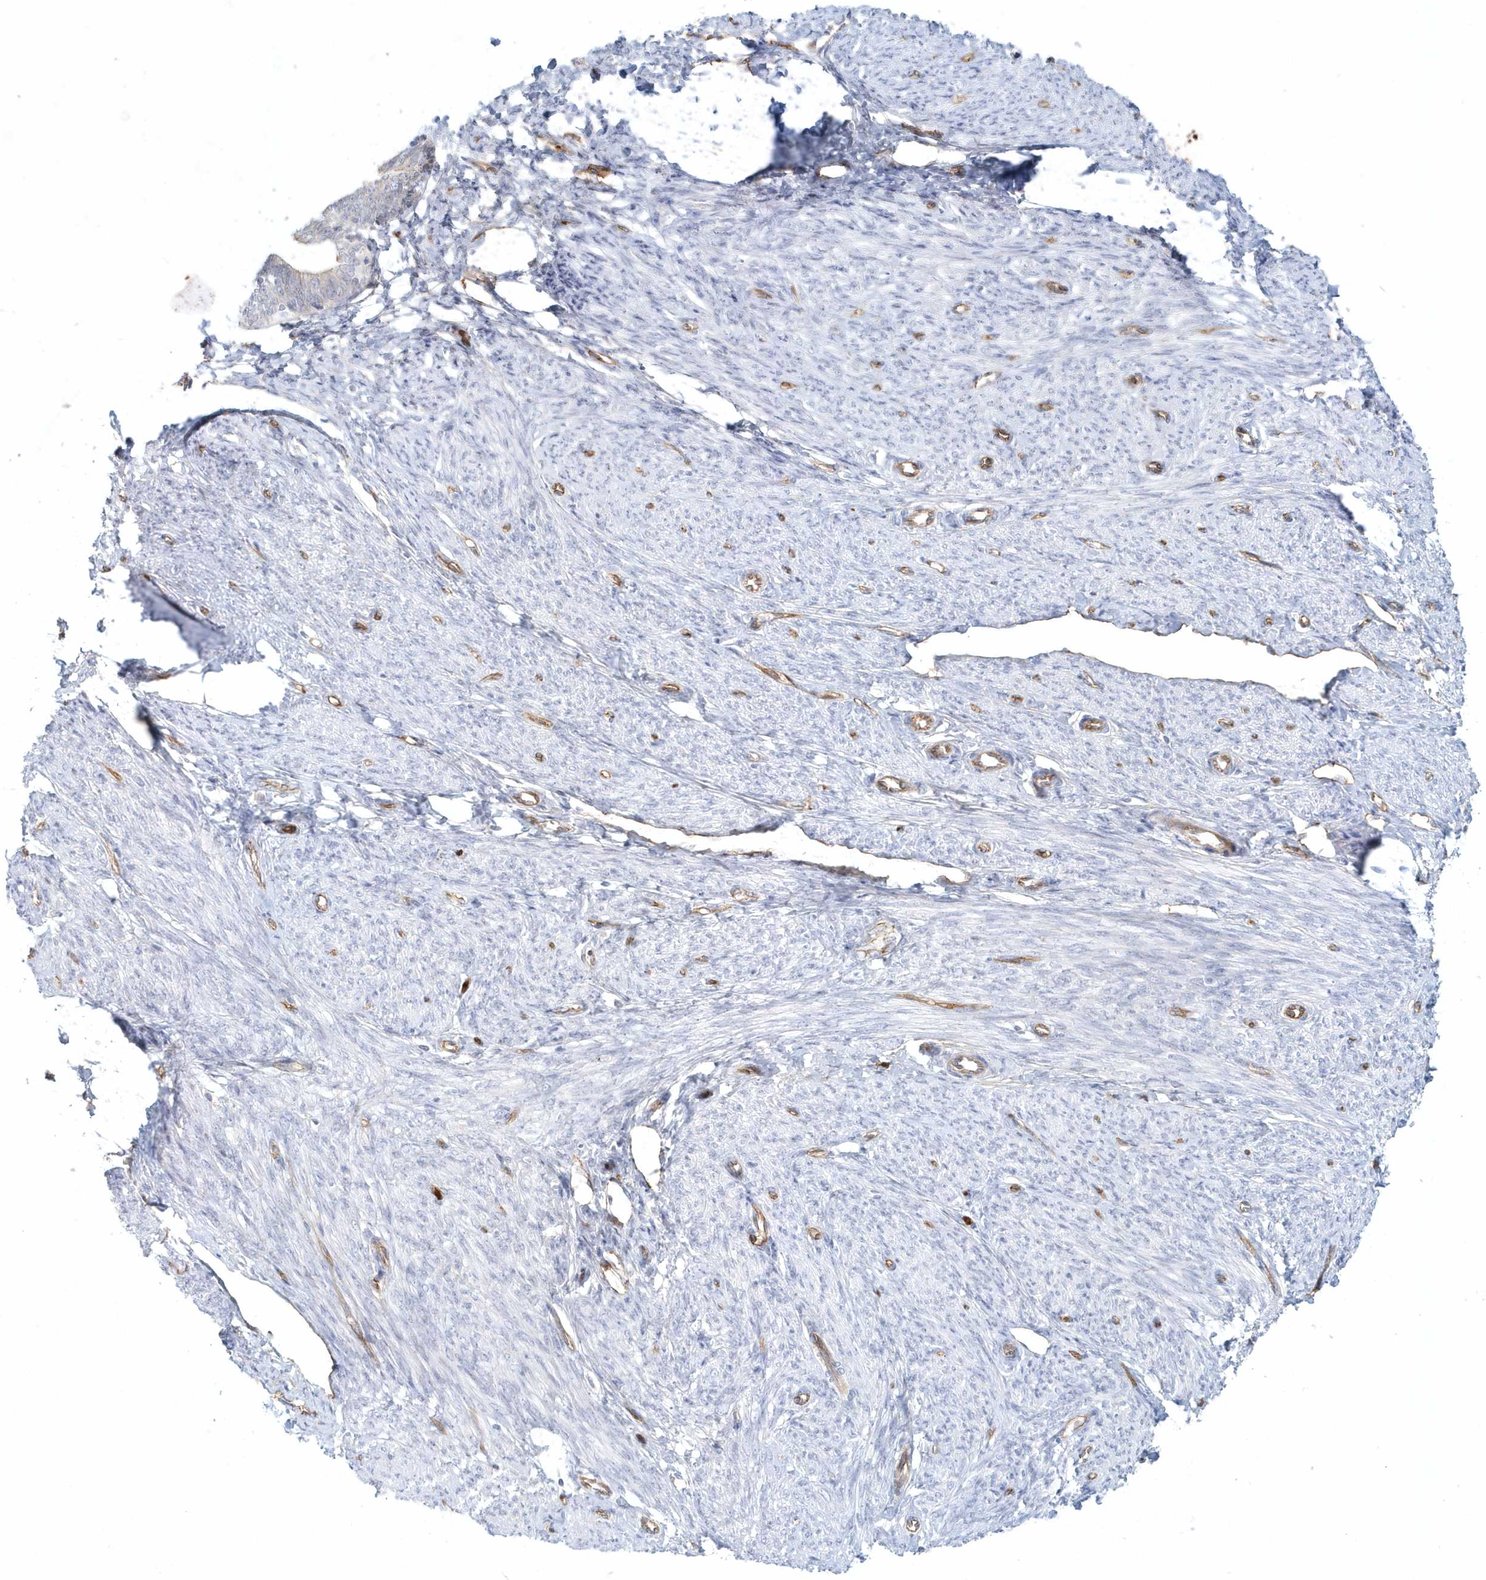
{"staining": {"intensity": "weak", "quantity": "<25%", "location": "cytoplasmic/membranous"}, "tissue": "endometrium", "cell_type": "Cells in endometrial stroma", "image_type": "normal", "snomed": [{"axis": "morphology", "description": "Normal tissue, NOS"}, {"axis": "topography", "description": "Endometrium"}], "caption": "Normal endometrium was stained to show a protein in brown. There is no significant positivity in cells in endometrial stroma. (DAB (3,3'-diaminobenzidine) immunohistochemistry with hematoxylin counter stain).", "gene": "DNAH1", "patient": {"sex": "female", "age": 72}}